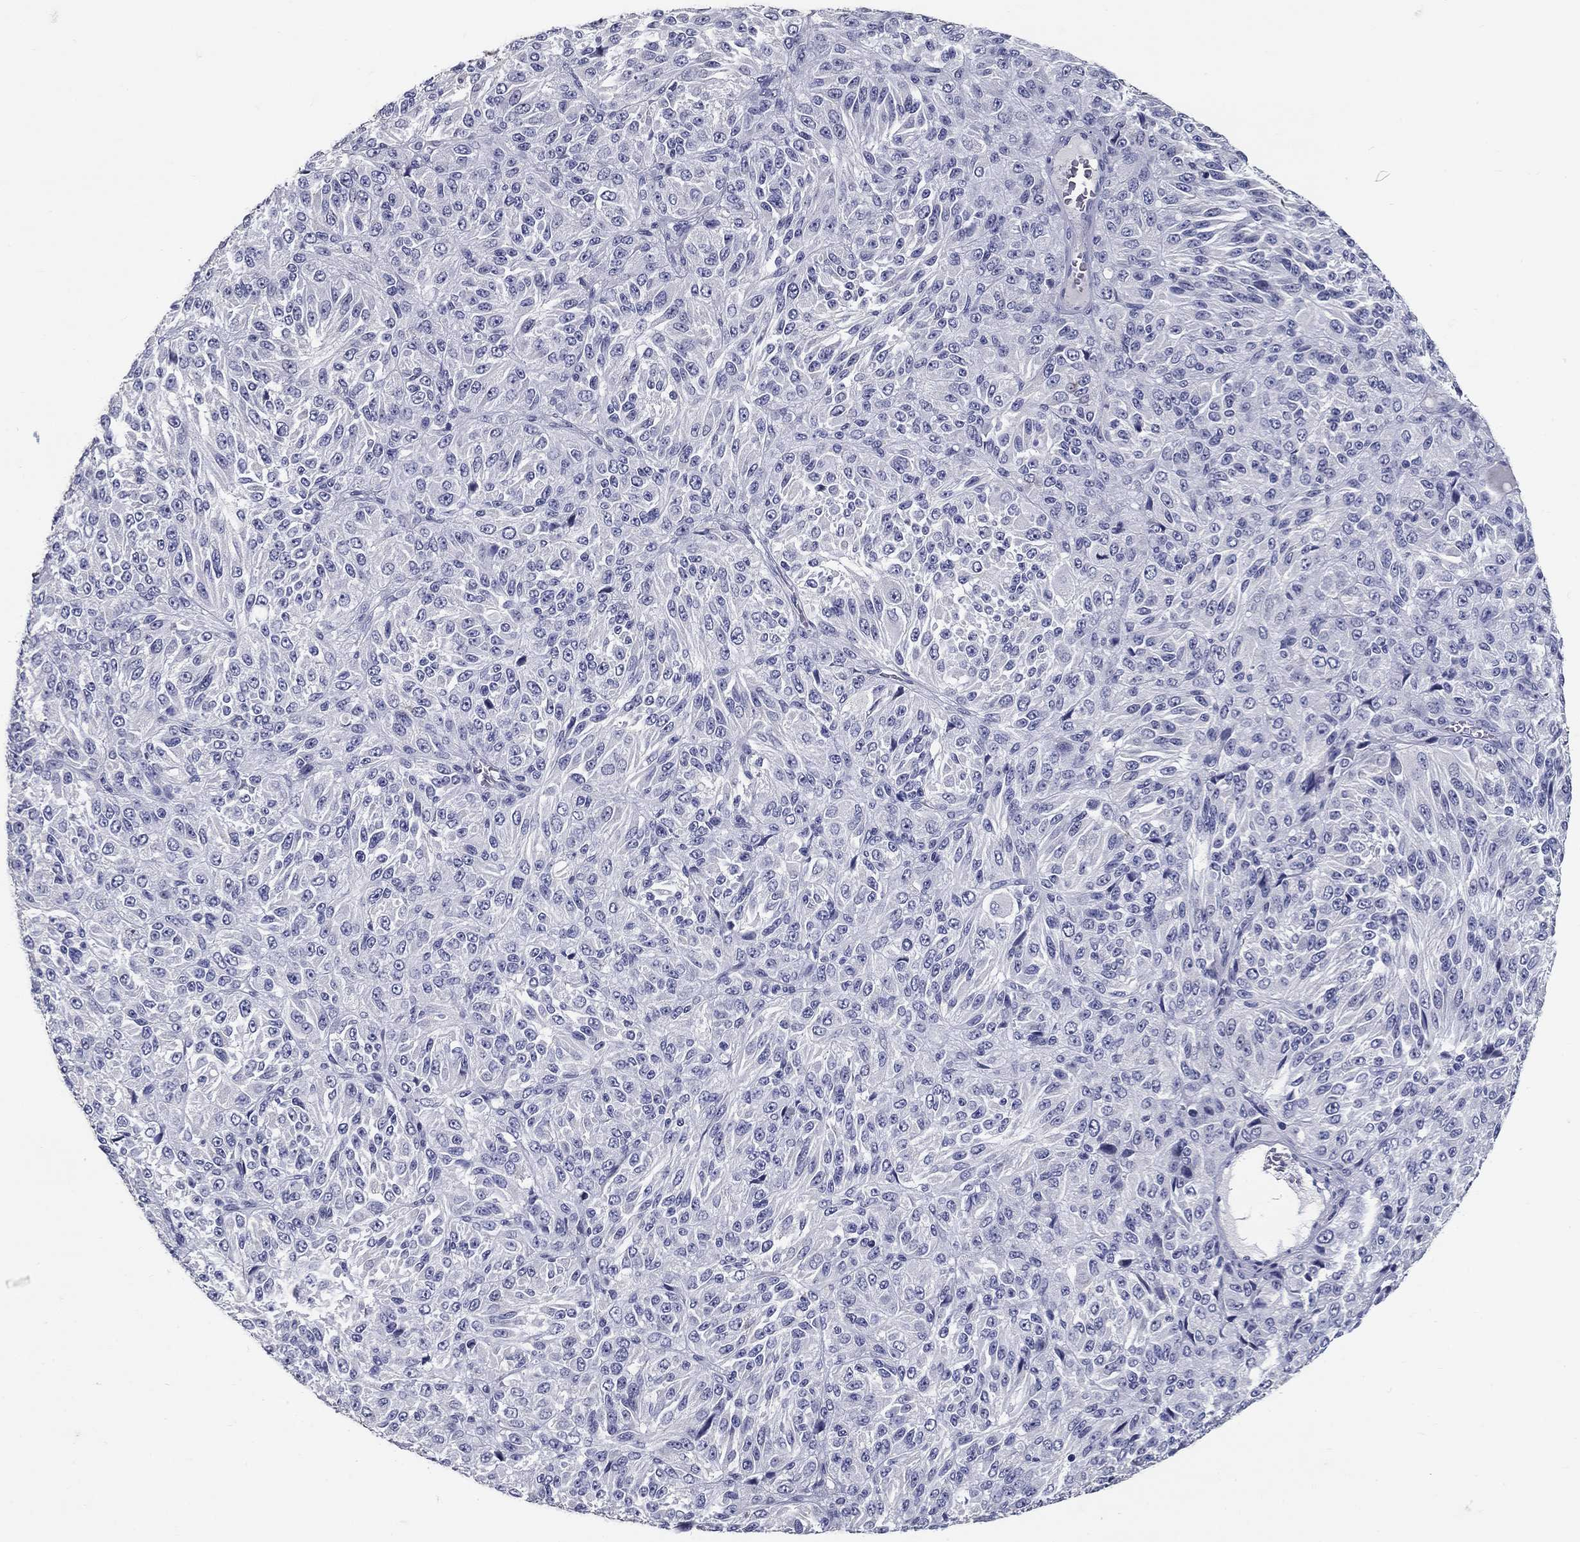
{"staining": {"intensity": "negative", "quantity": "none", "location": "none"}, "tissue": "melanoma", "cell_type": "Tumor cells", "image_type": "cancer", "snomed": [{"axis": "morphology", "description": "Malignant melanoma, Metastatic site"}, {"axis": "topography", "description": "Brain"}], "caption": "Melanoma was stained to show a protein in brown. There is no significant expression in tumor cells. (DAB immunohistochemistry (IHC) with hematoxylin counter stain).", "gene": "POMC", "patient": {"sex": "female", "age": 56}}